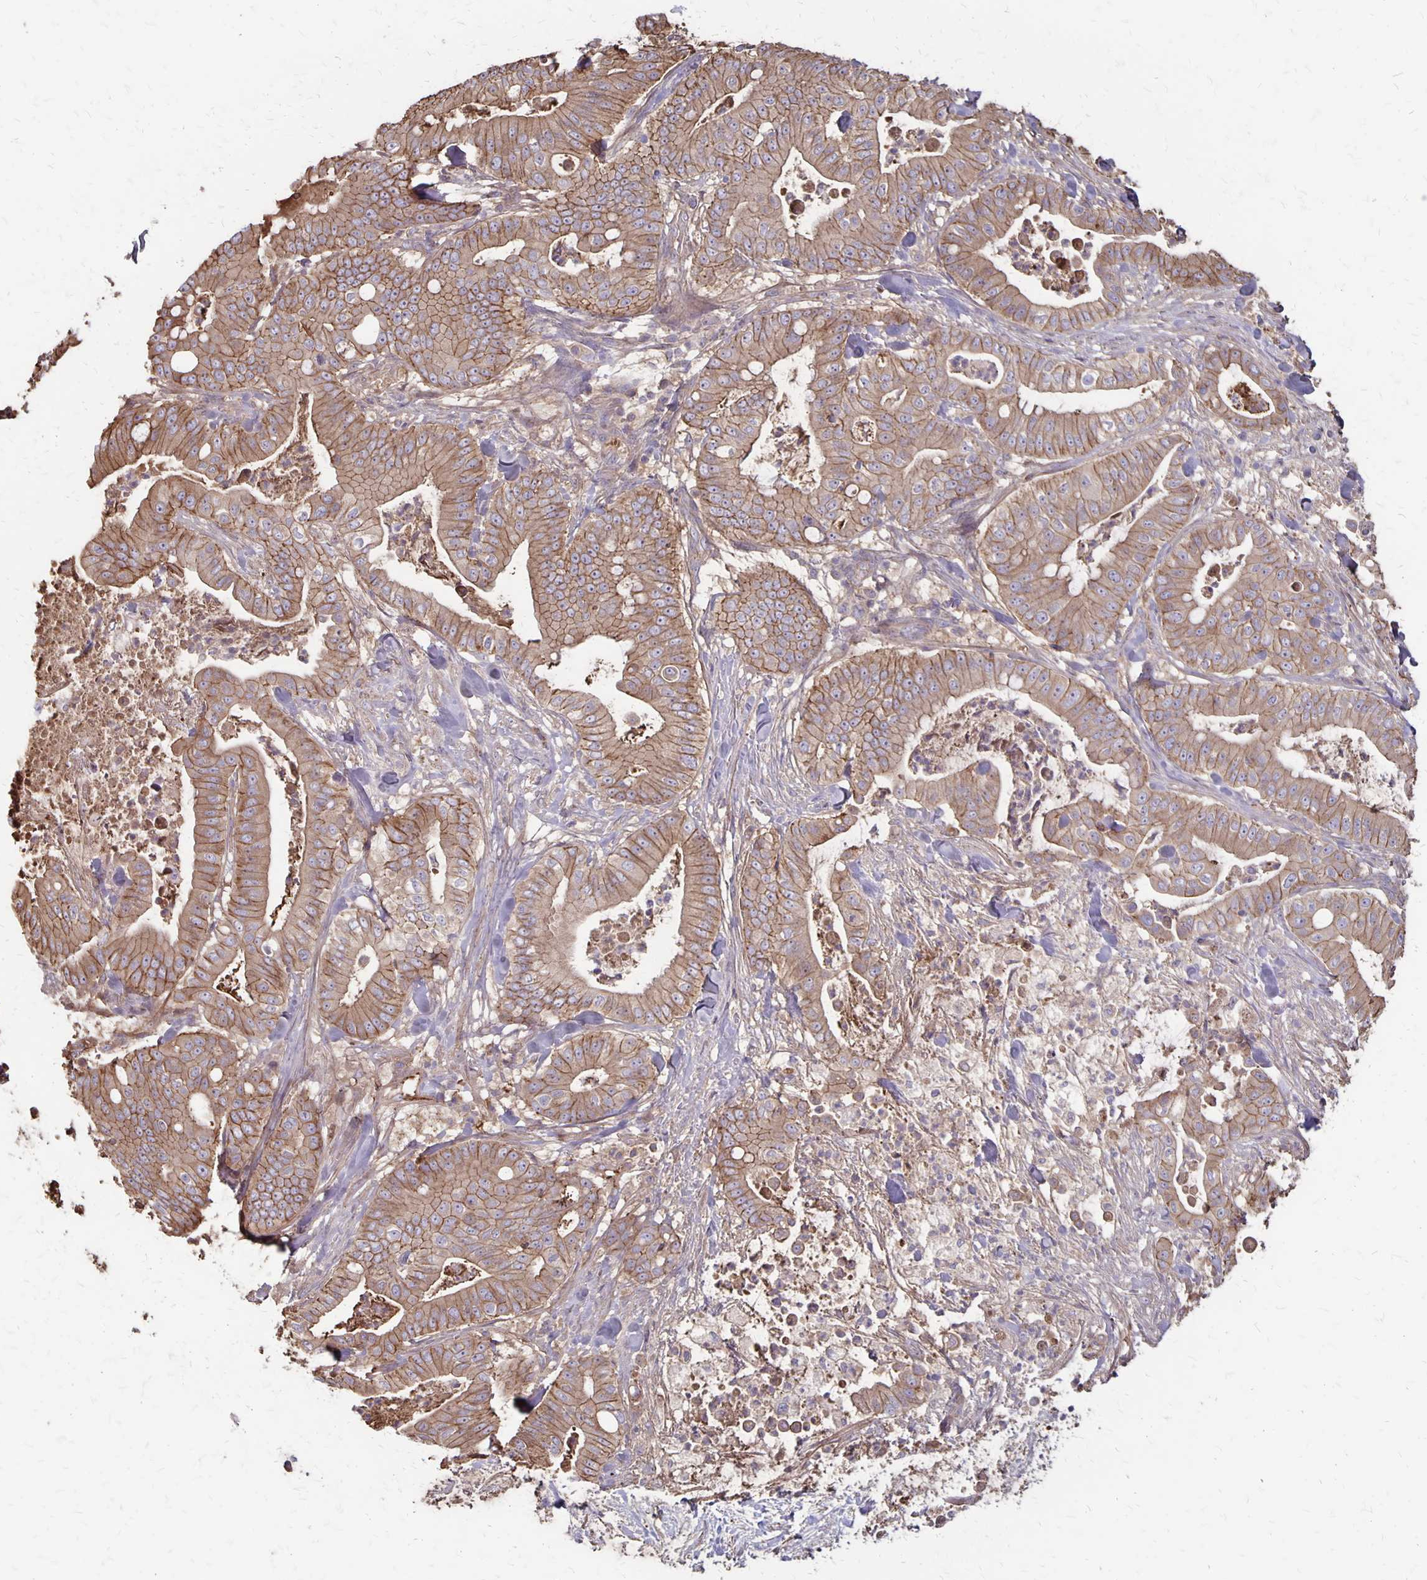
{"staining": {"intensity": "moderate", "quantity": "25%-75%", "location": "cytoplasmic/membranous"}, "tissue": "pancreatic cancer", "cell_type": "Tumor cells", "image_type": "cancer", "snomed": [{"axis": "morphology", "description": "Adenocarcinoma, NOS"}, {"axis": "topography", "description": "Pancreas"}], "caption": "Immunohistochemistry (IHC) micrograph of adenocarcinoma (pancreatic) stained for a protein (brown), which demonstrates medium levels of moderate cytoplasmic/membranous staining in approximately 25%-75% of tumor cells.", "gene": "PROM2", "patient": {"sex": "male", "age": 71}}